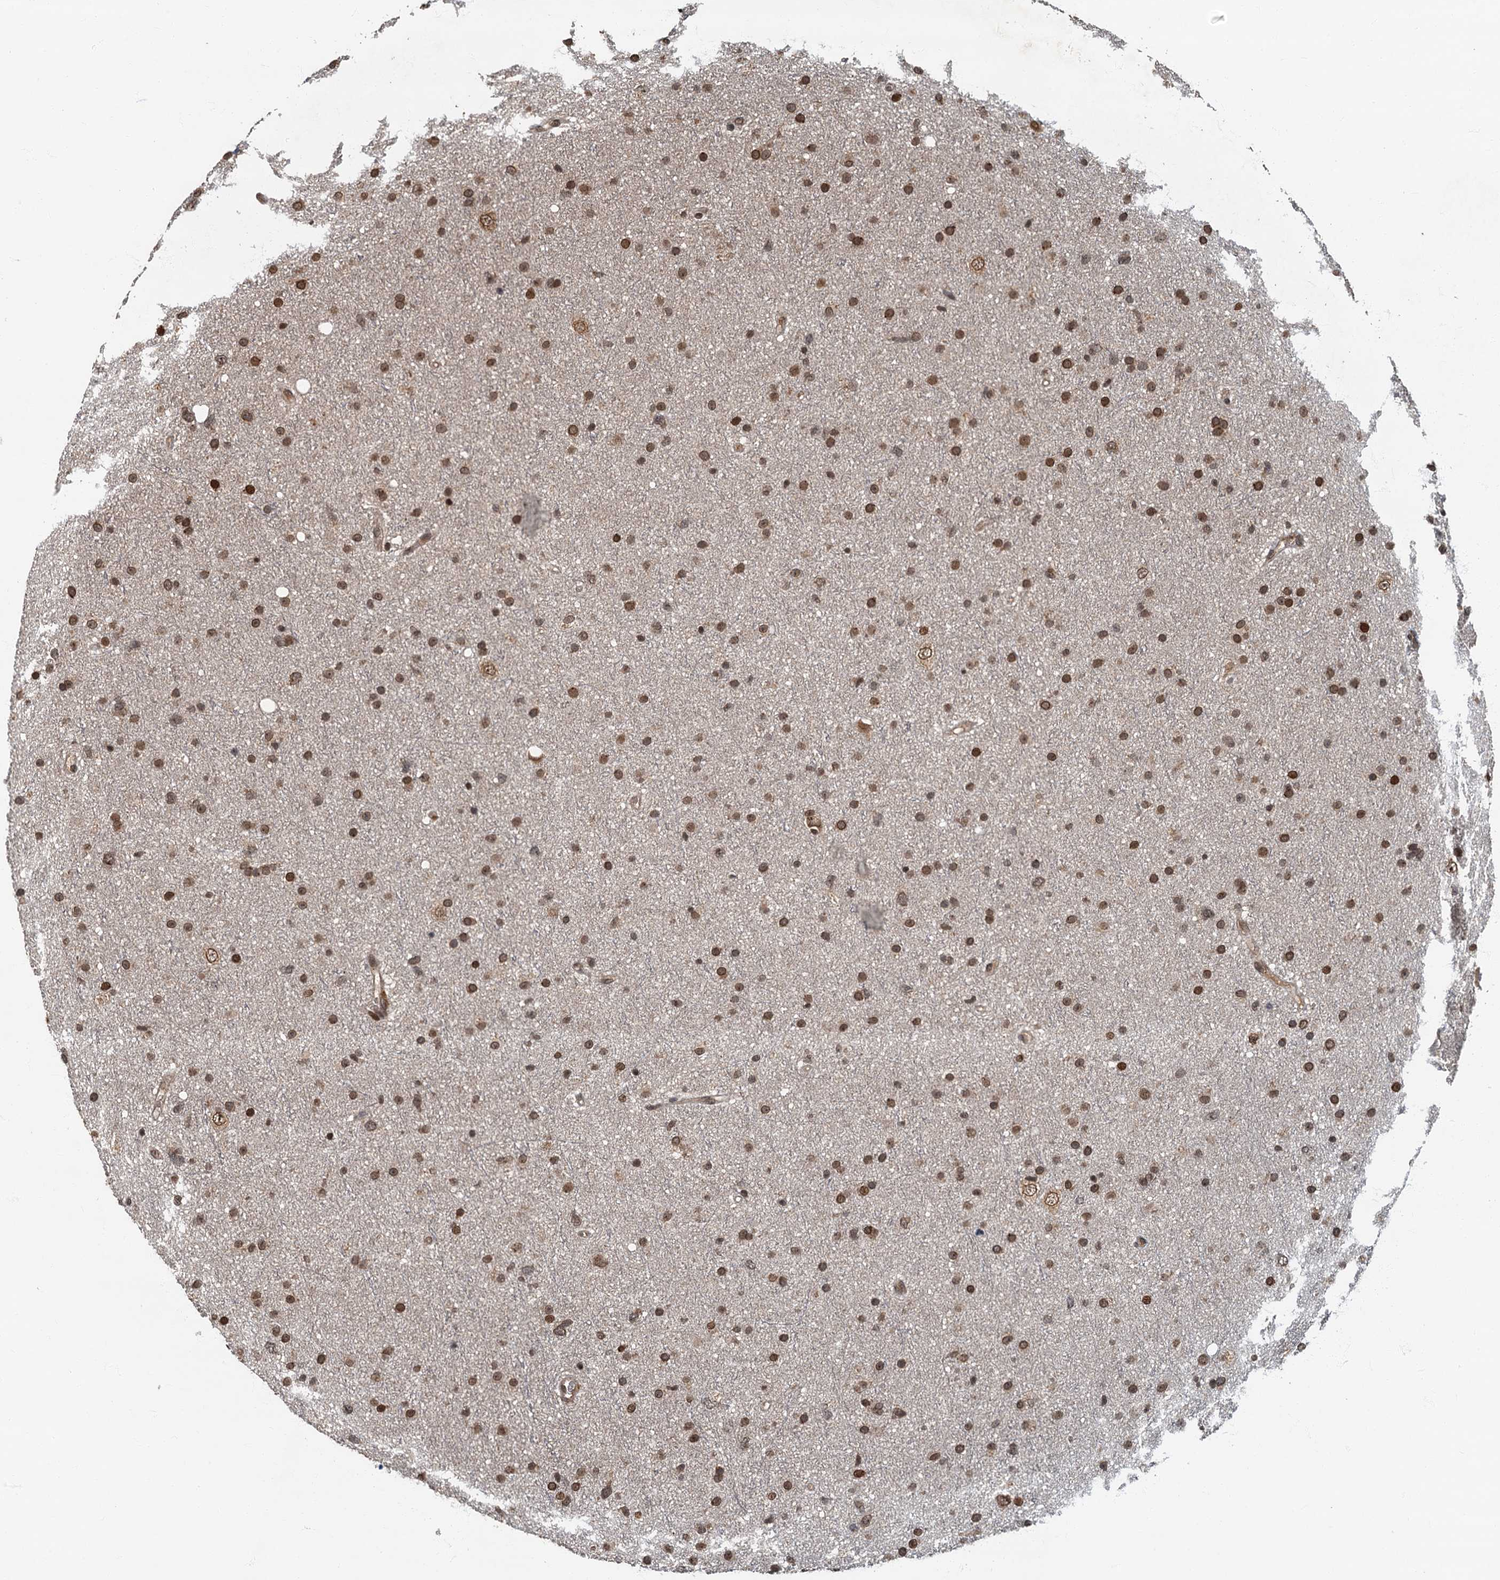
{"staining": {"intensity": "moderate", "quantity": ">75%", "location": "nuclear"}, "tissue": "glioma", "cell_type": "Tumor cells", "image_type": "cancer", "snomed": [{"axis": "morphology", "description": "Glioma, malignant, Low grade"}, {"axis": "topography", "description": "Cerebral cortex"}], "caption": "Low-grade glioma (malignant) stained with a protein marker shows moderate staining in tumor cells.", "gene": "CKAP2L", "patient": {"sex": "female", "age": 39}}